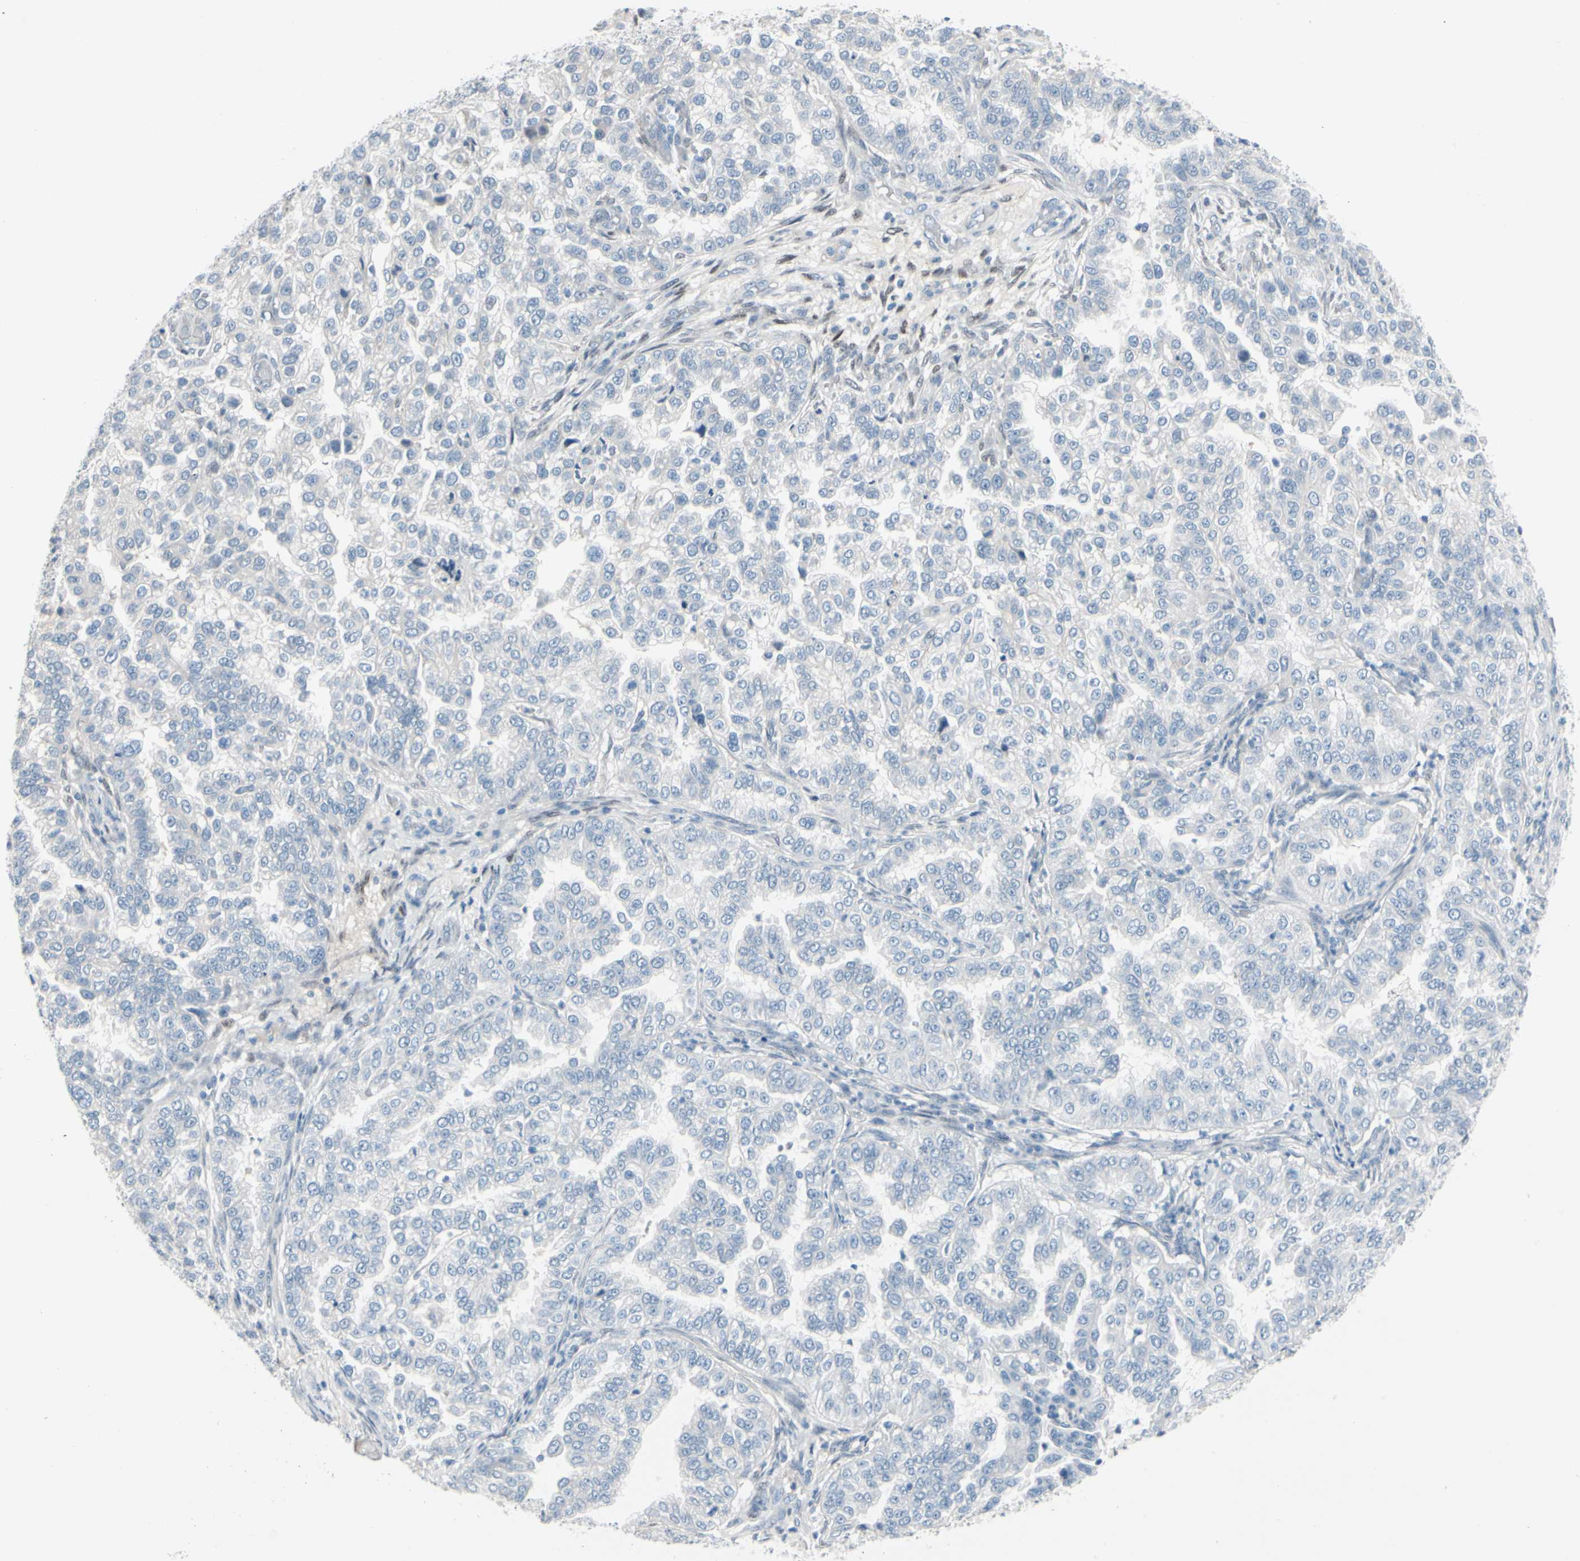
{"staining": {"intensity": "negative", "quantity": "none", "location": "none"}, "tissue": "endometrial cancer", "cell_type": "Tumor cells", "image_type": "cancer", "snomed": [{"axis": "morphology", "description": "Adenocarcinoma, NOS"}, {"axis": "topography", "description": "Endometrium"}], "caption": "Endometrial cancer (adenocarcinoma) was stained to show a protein in brown. There is no significant expression in tumor cells.", "gene": "PGR", "patient": {"sex": "female", "age": 85}}